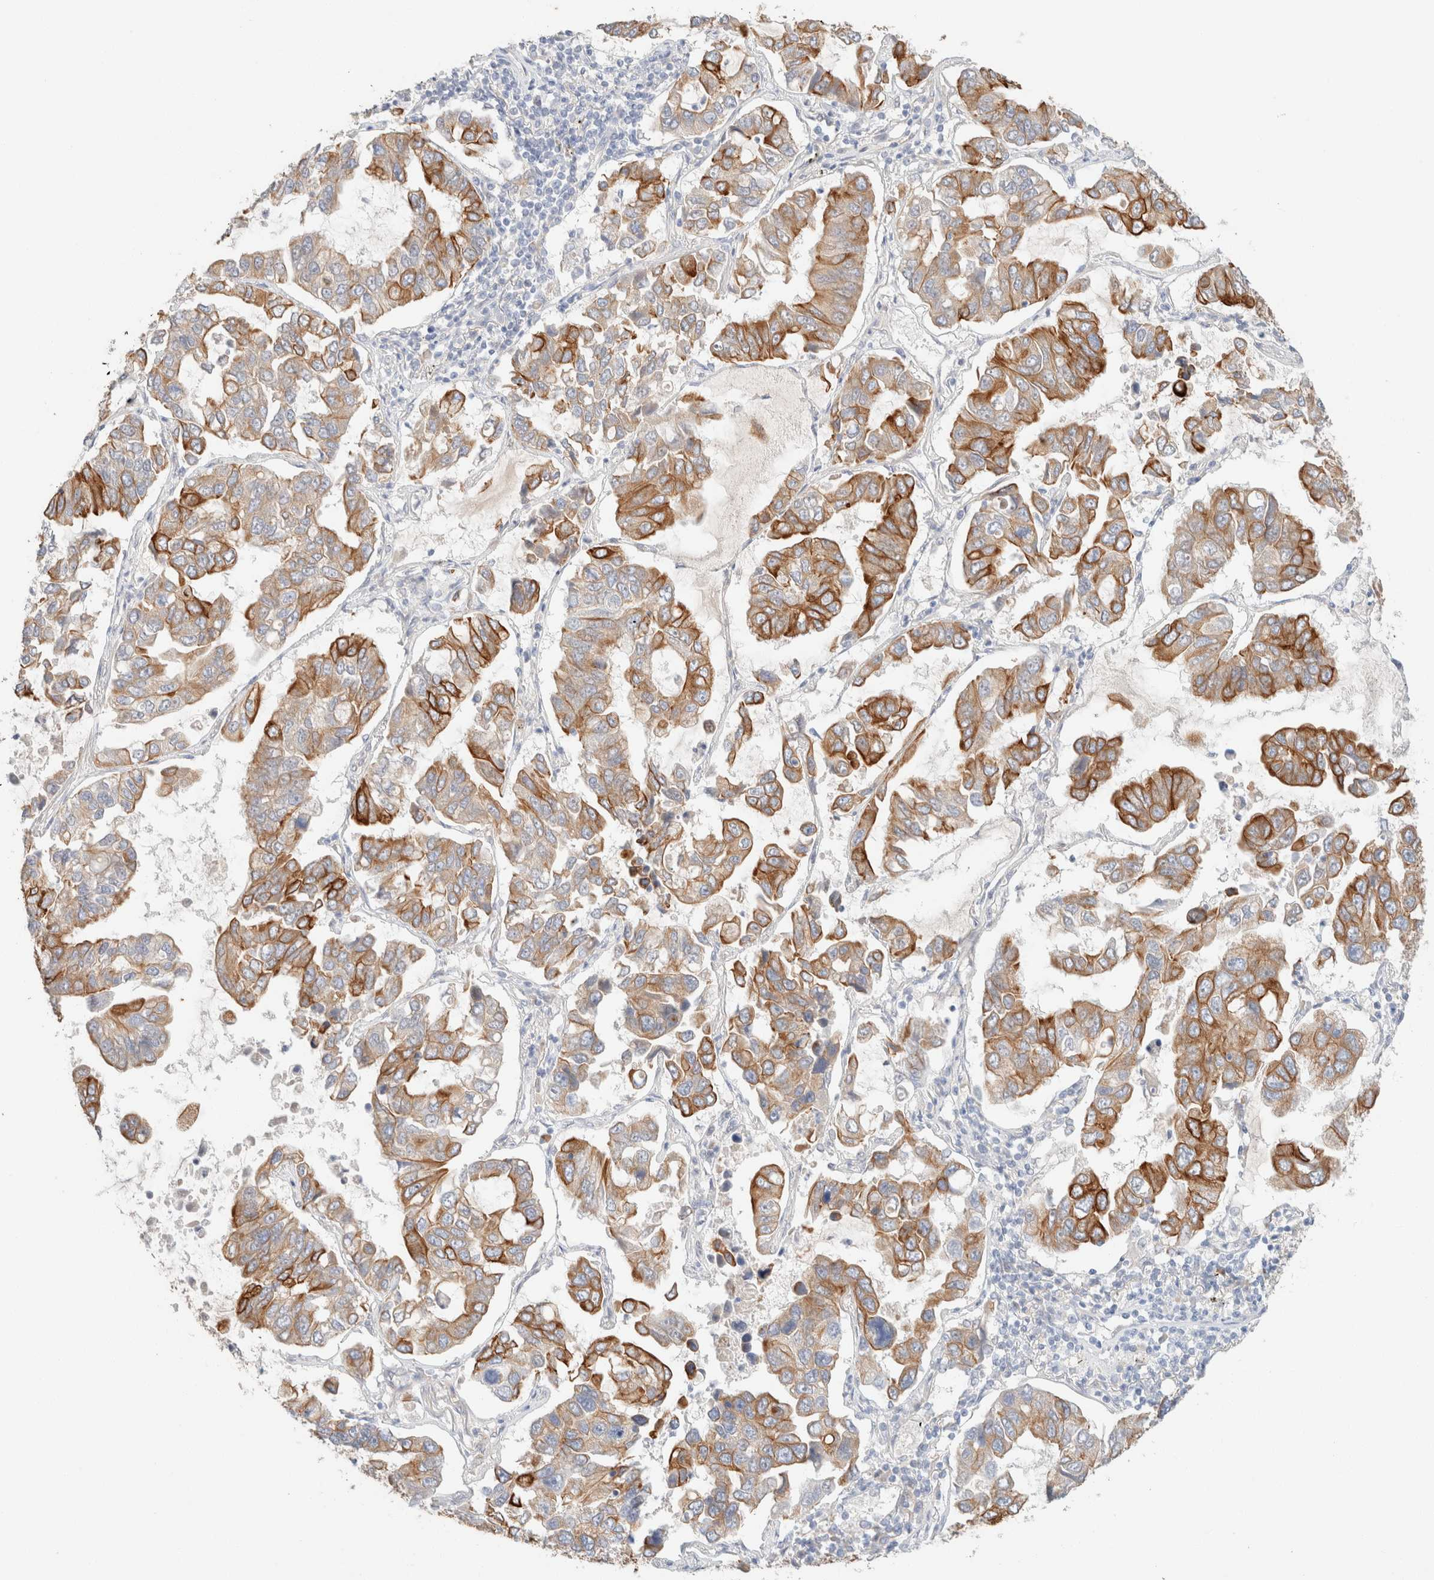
{"staining": {"intensity": "strong", "quantity": ">75%", "location": "cytoplasmic/membranous"}, "tissue": "lung cancer", "cell_type": "Tumor cells", "image_type": "cancer", "snomed": [{"axis": "morphology", "description": "Adenocarcinoma, NOS"}, {"axis": "topography", "description": "Lung"}], "caption": "High-magnification brightfield microscopy of lung cancer stained with DAB (3,3'-diaminobenzidine) (brown) and counterstained with hematoxylin (blue). tumor cells exhibit strong cytoplasmic/membranous expression is present in about>75% of cells.", "gene": "CSNK1E", "patient": {"sex": "male", "age": 64}}